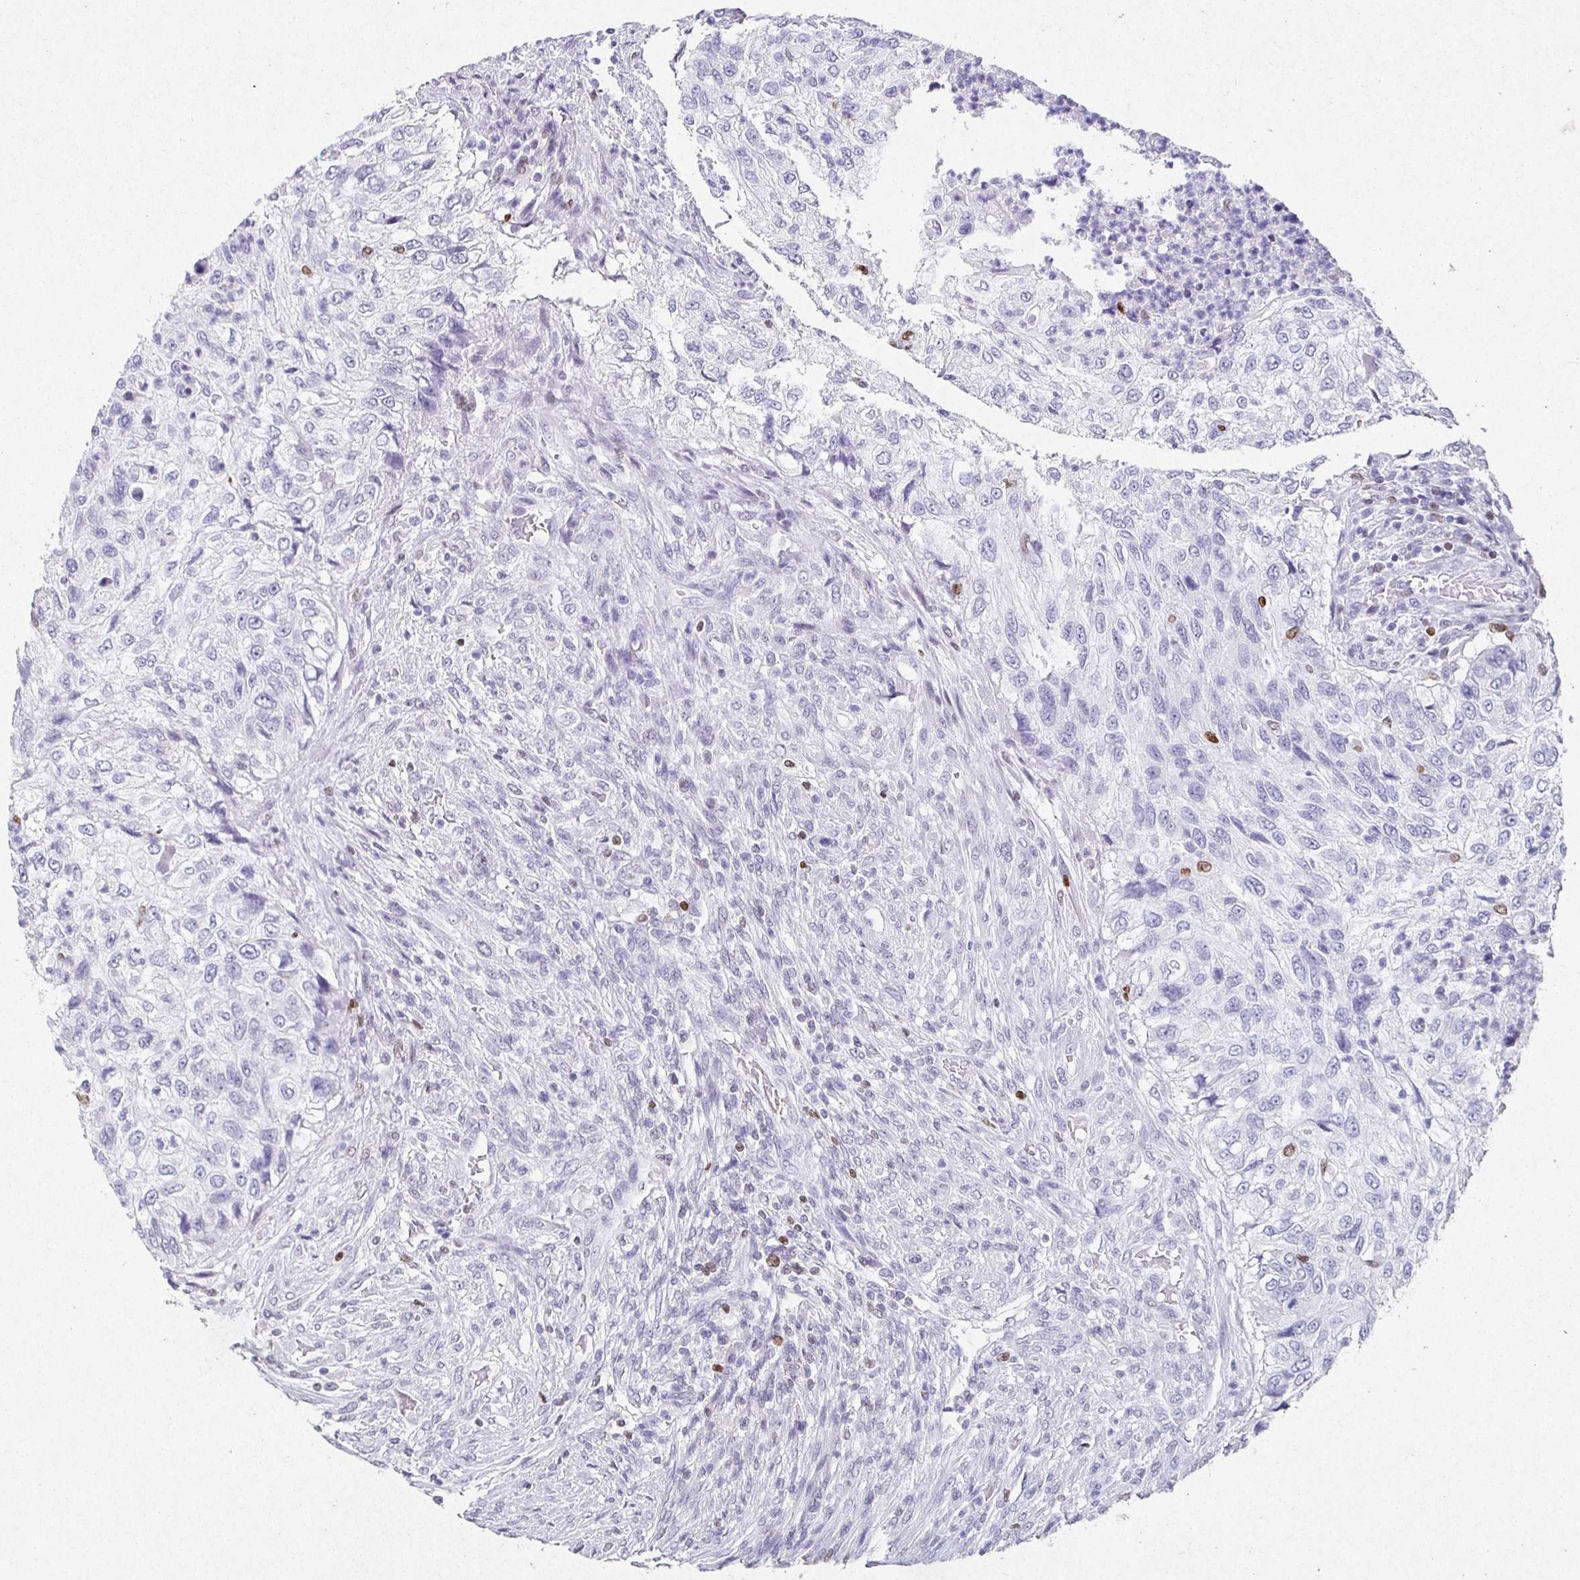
{"staining": {"intensity": "negative", "quantity": "none", "location": "none"}, "tissue": "urothelial cancer", "cell_type": "Tumor cells", "image_type": "cancer", "snomed": [{"axis": "morphology", "description": "Urothelial carcinoma, High grade"}, {"axis": "topography", "description": "Urinary bladder"}], "caption": "Tumor cells show no significant staining in urothelial cancer.", "gene": "SATB1", "patient": {"sex": "female", "age": 60}}